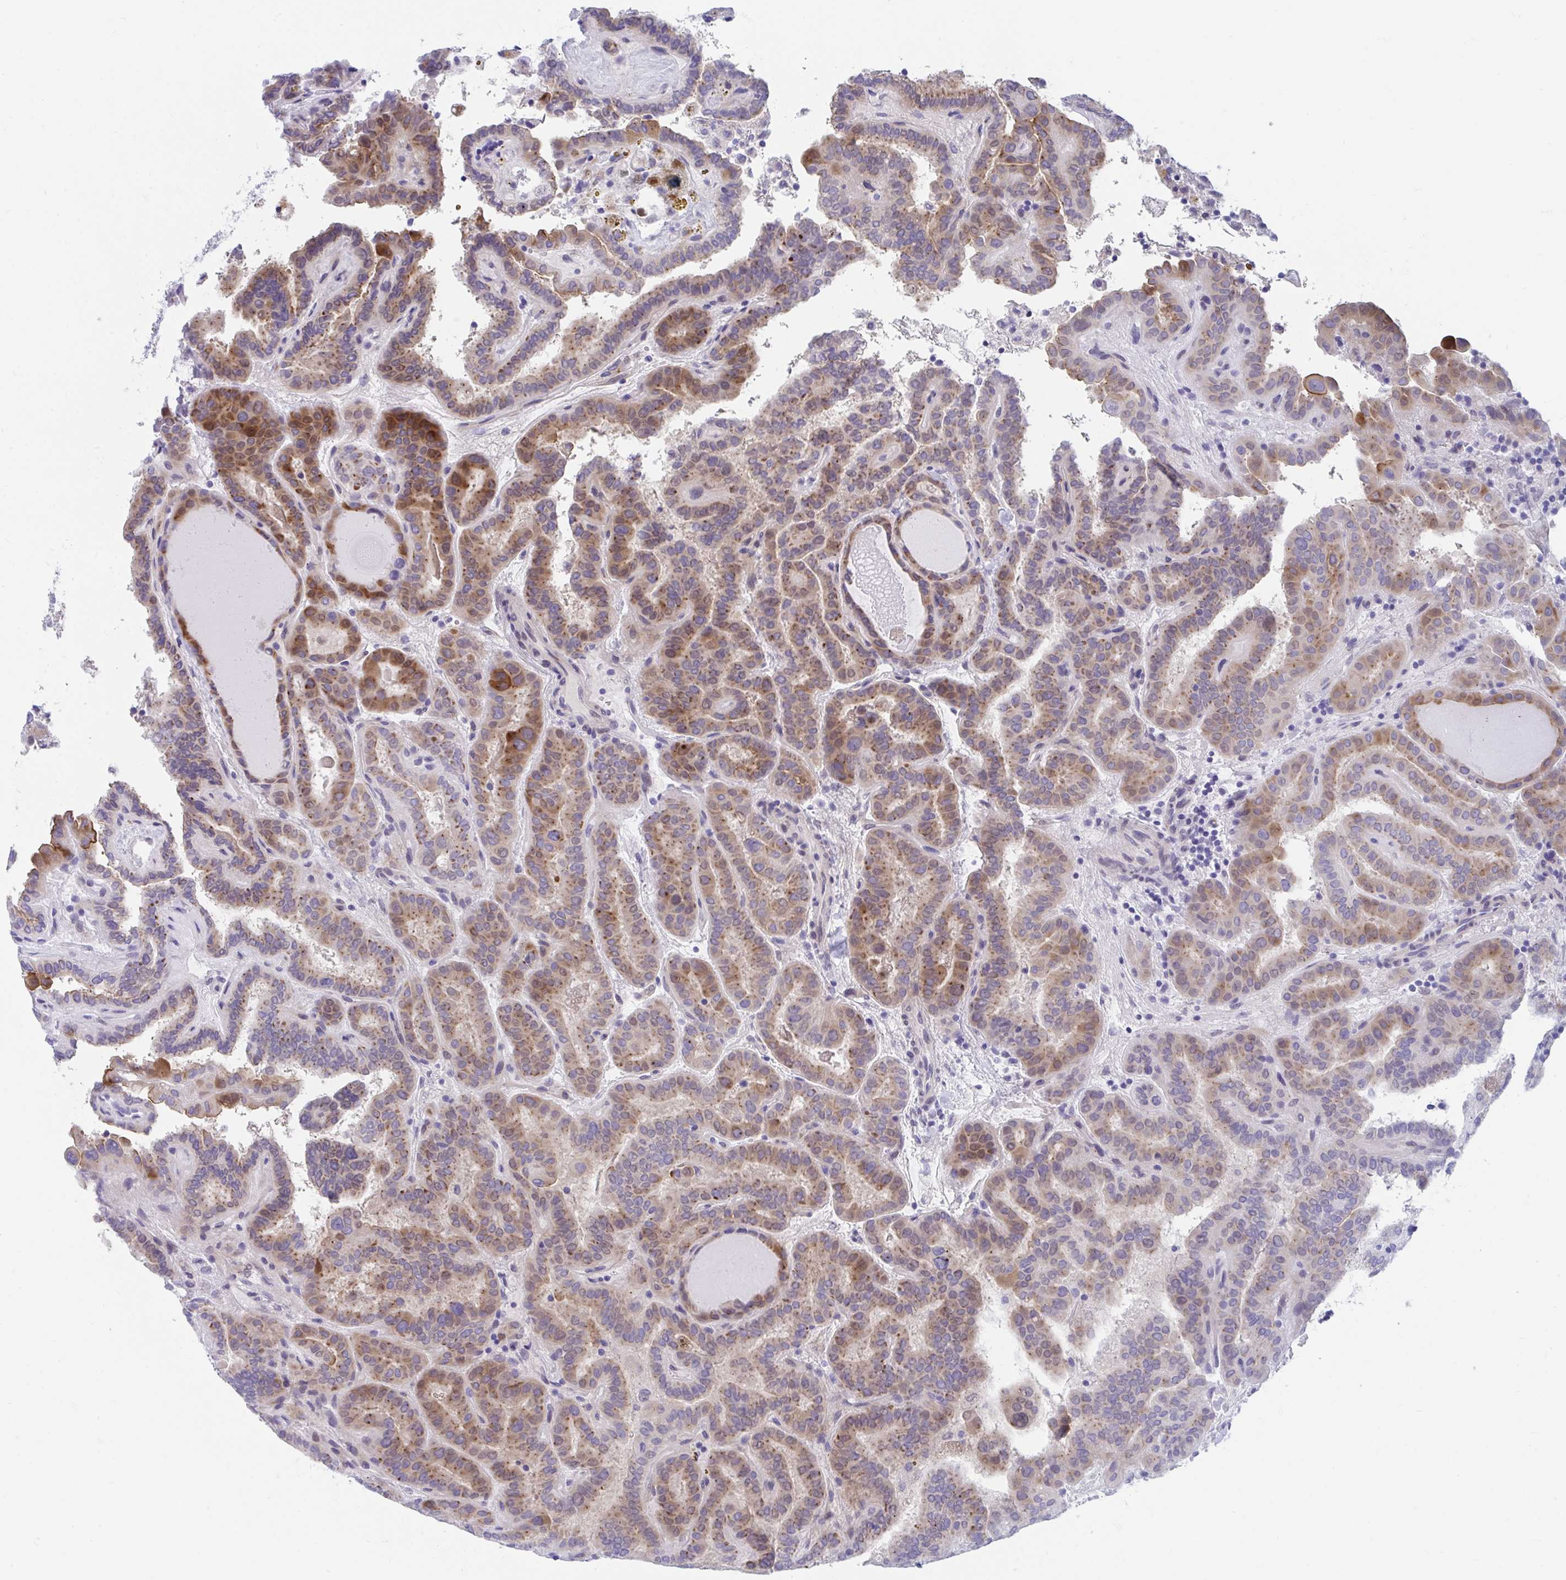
{"staining": {"intensity": "moderate", "quantity": "25%-75%", "location": "cytoplasmic/membranous"}, "tissue": "thyroid cancer", "cell_type": "Tumor cells", "image_type": "cancer", "snomed": [{"axis": "morphology", "description": "Papillary adenocarcinoma, NOS"}, {"axis": "topography", "description": "Thyroid gland"}], "caption": "Immunohistochemistry image of neoplastic tissue: human thyroid cancer (papillary adenocarcinoma) stained using immunohistochemistry (IHC) reveals medium levels of moderate protein expression localized specifically in the cytoplasmic/membranous of tumor cells, appearing as a cytoplasmic/membranous brown color.", "gene": "TTC30B", "patient": {"sex": "female", "age": 46}}